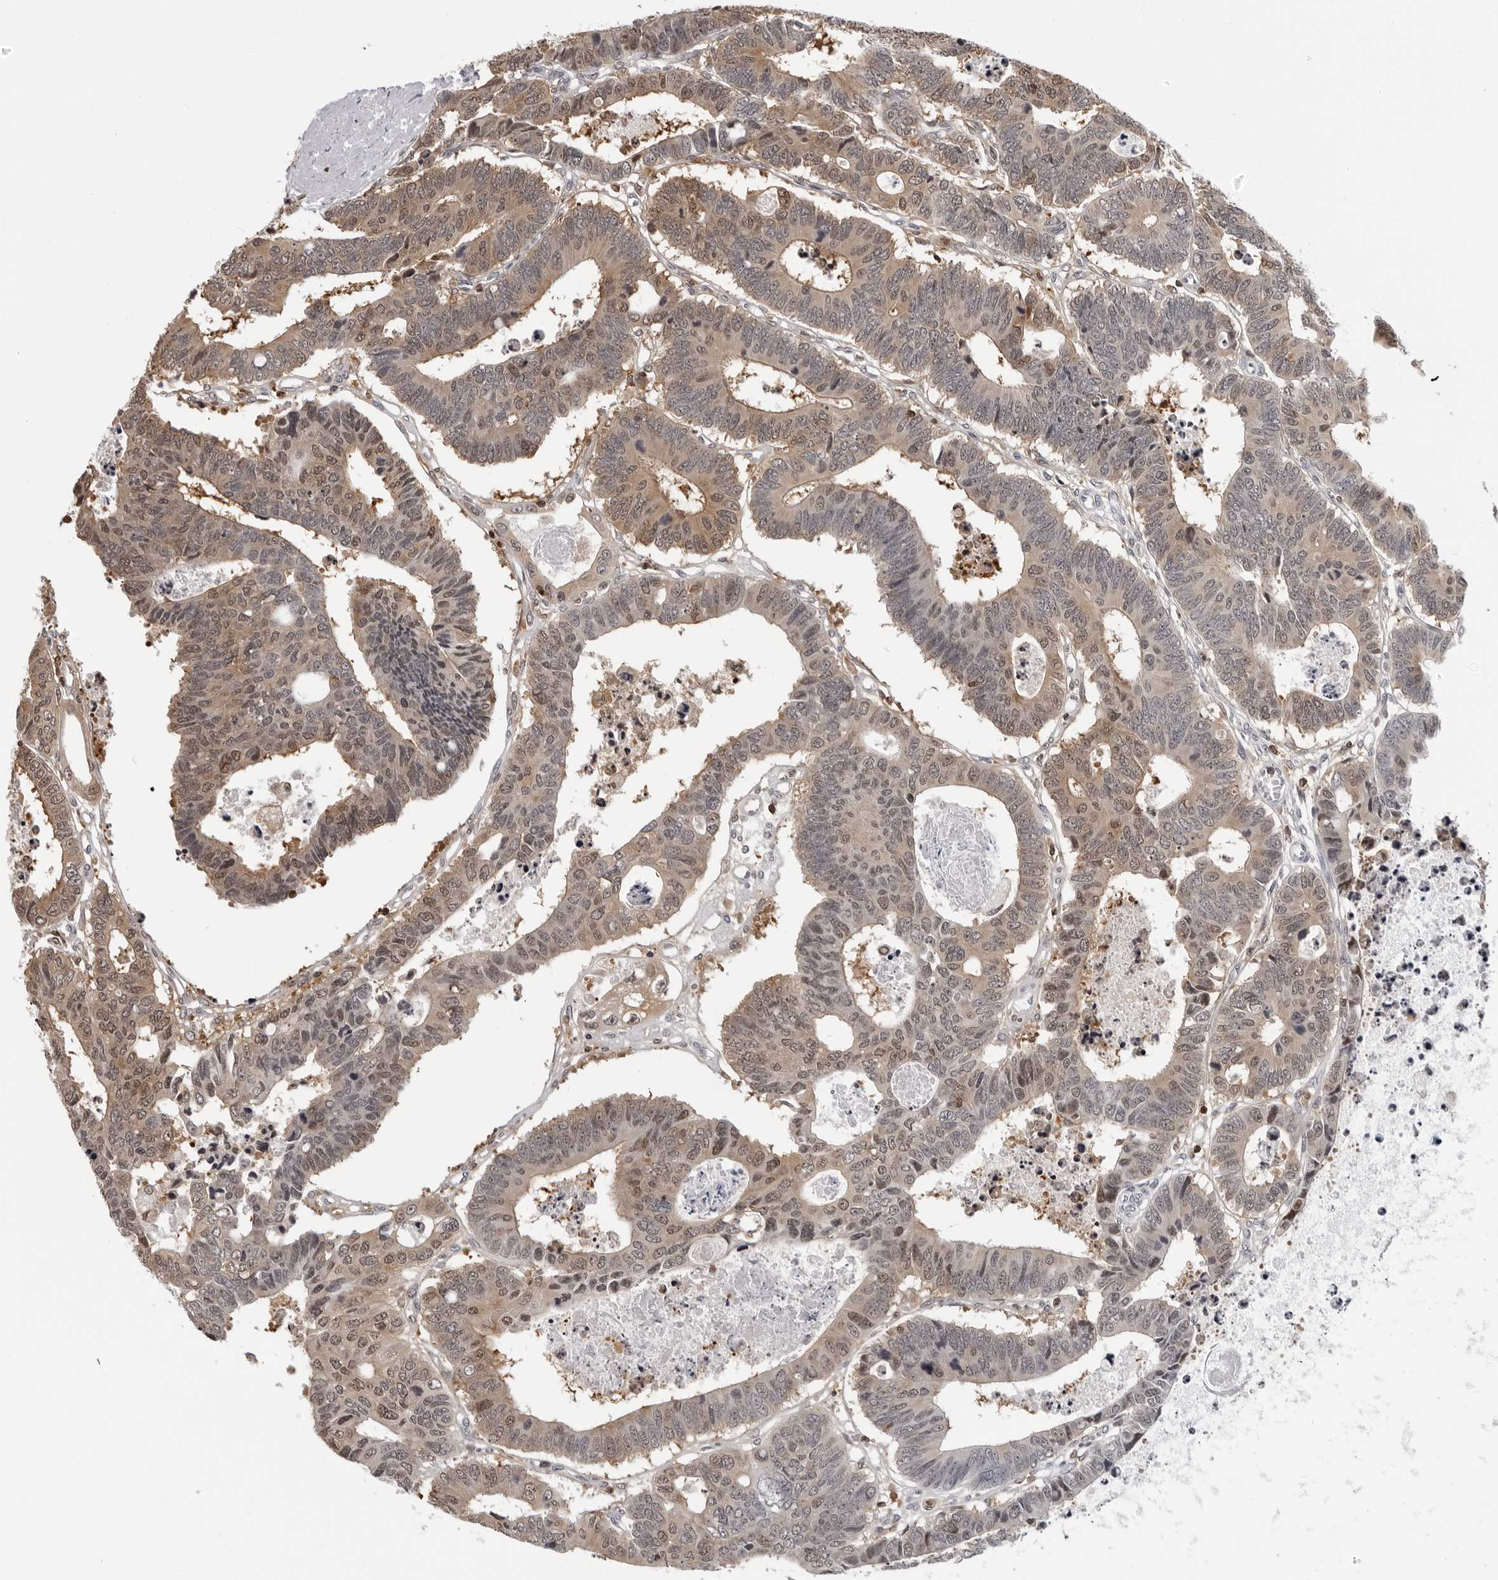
{"staining": {"intensity": "moderate", "quantity": ">75%", "location": "cytoplasmic/membranous,nuclear"}, "tissue": "colorectal cancer", "cell_type": "Tumor cells", "image_type": "cancer", "snomed": [{"axis": "morphology", "description": "Adenocarcinoma, NOS"}, {"axis": "topography", "description": "Rectum"}], "caption": "Immunohistochemical staining of human adenocarcinoma (colorectal) shows medium levels of moderate cytoplasmic/membranous and nuclear positivity in about >75% of tumor cells.", "gene": "HSPH1", "patient": {"sex": "male", "age": 84}}